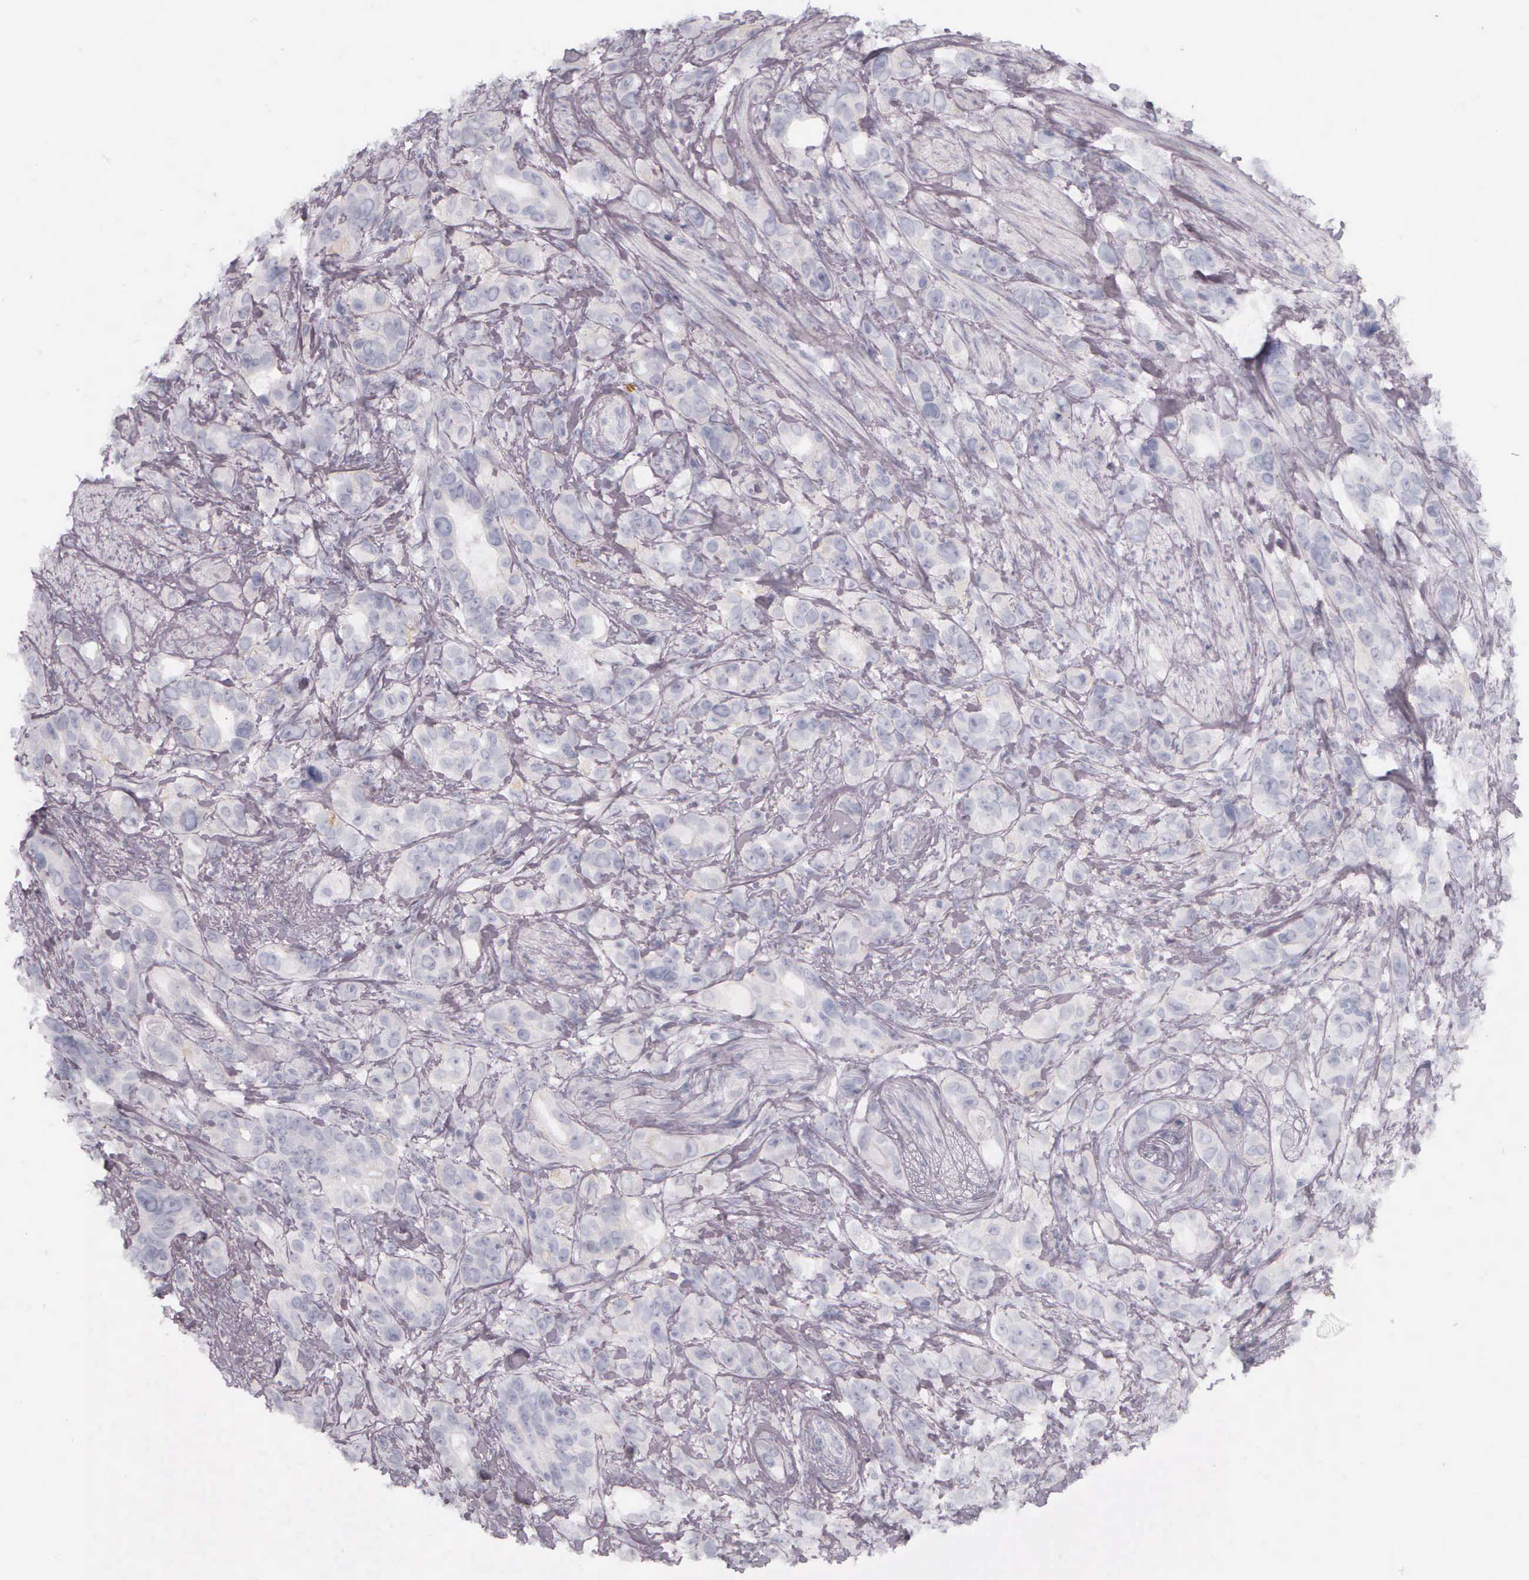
{"staining": {"intensity": "negative", "quantity": "none", "location": "none"}, "tissue": "stomach cancer", "cell_type": "Tumor cells", "image_type": "cancer", "snomed": [{"axis": "morphology", "description": "Adenocarcinoma, NOS"}, {"axis": "topography", "description": "Stomach, upper"}], "caption": "Immunohistochemistry of adenocarcinoma (stomach) shows no staining in tumor cells. (DAB immunohistochemistry (IHC) with hematoxylin counter stain).", "gene": "KRT14", "patient": {"sex": "male", "age": 47}}